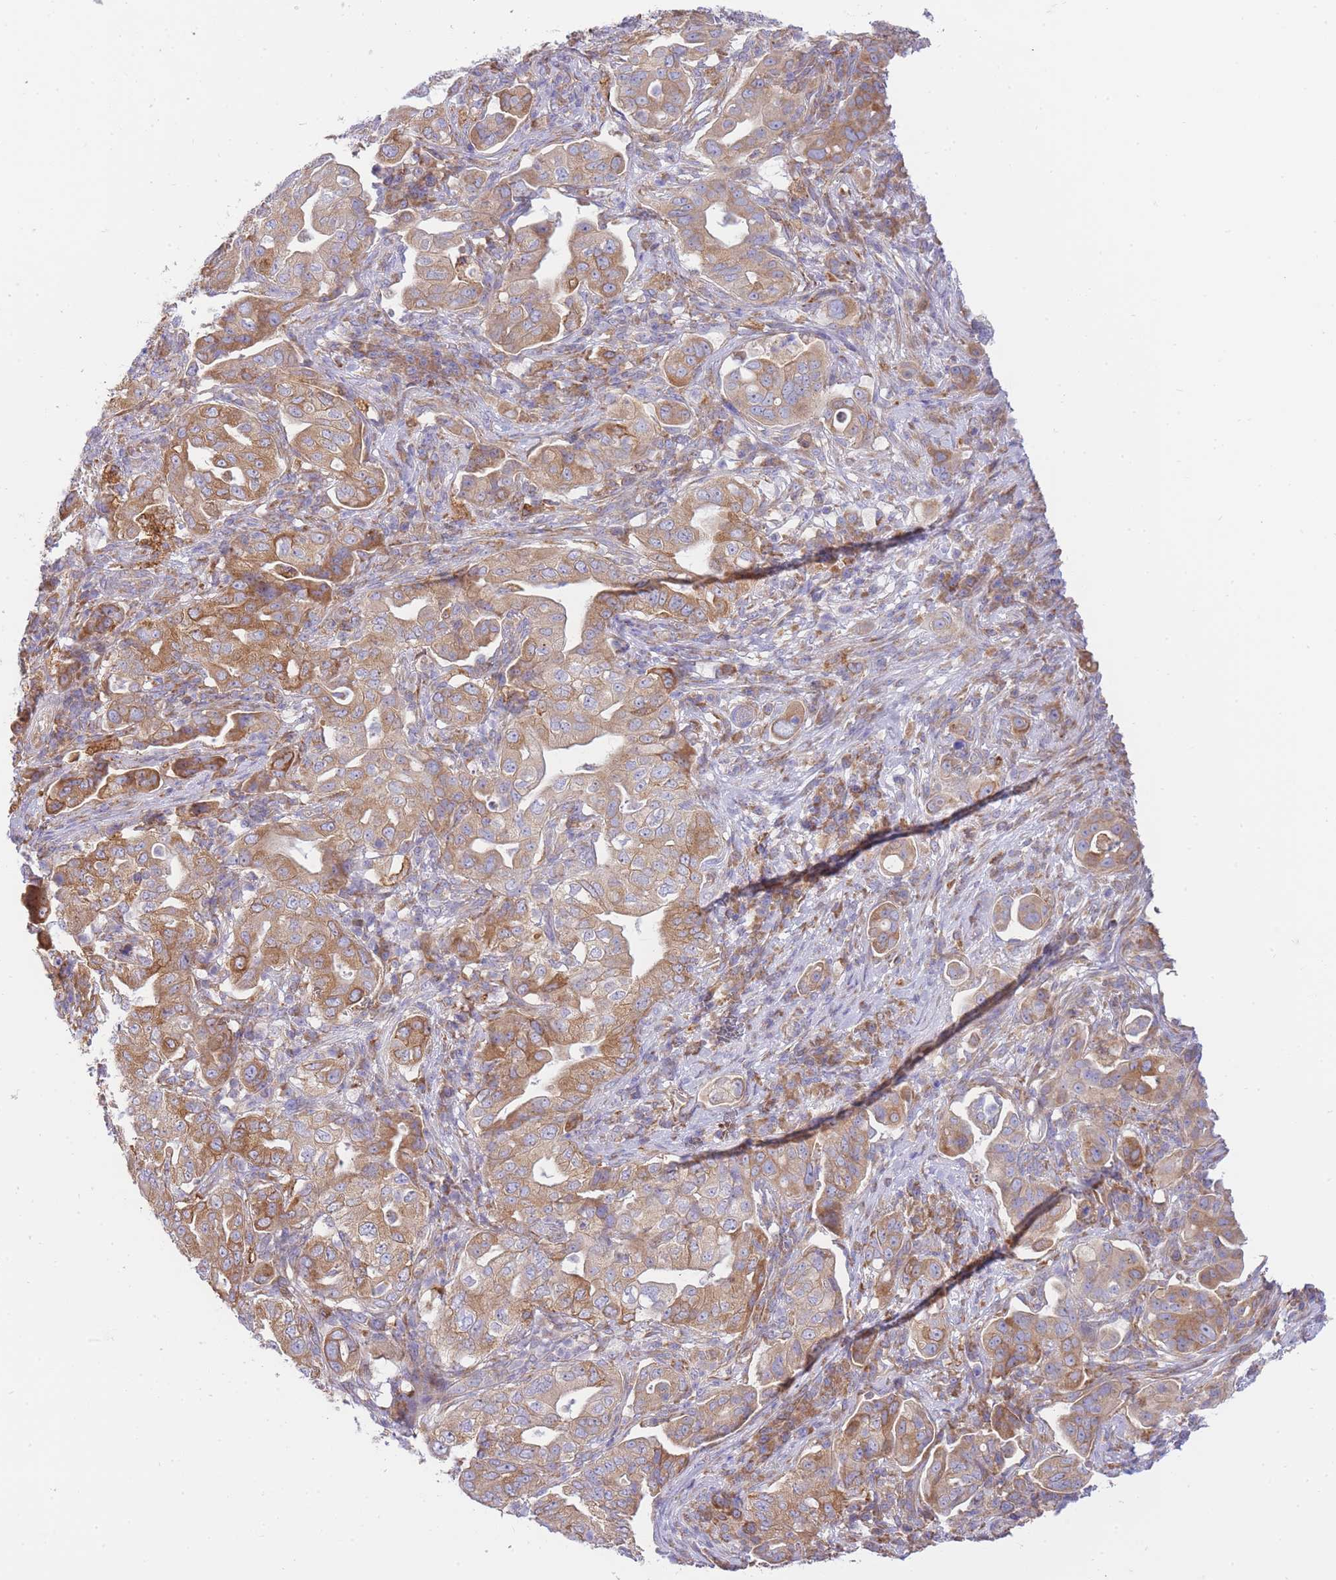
{"staining": {"intensity": "moderate", "quantity": "25%-75%", "location": "cytoplasmic/membranous"}, "tissue": "pancreatic cancer", "cell_type": "Tumor cells", "image_type": "cancer", "snomed": [{"axis": "morphology", "description": "Normal tissue, NOS"}, {"axis": "morphology", "description": "Adenocarcinoma, NOS"}, {"axis": "topography", "description": "Lymph node"}, {"axis": "topography", "description": "Pancreas"}], "caption": "Immunohistochemical staining of human adenocarcinoma (pancreatic) exhibits moderate cytoplasmic/membranous protein positivity in about 25%-75% of tumor cells.", "gene": "SH2B2", "patient": {"sex": "female", "age": 67}}